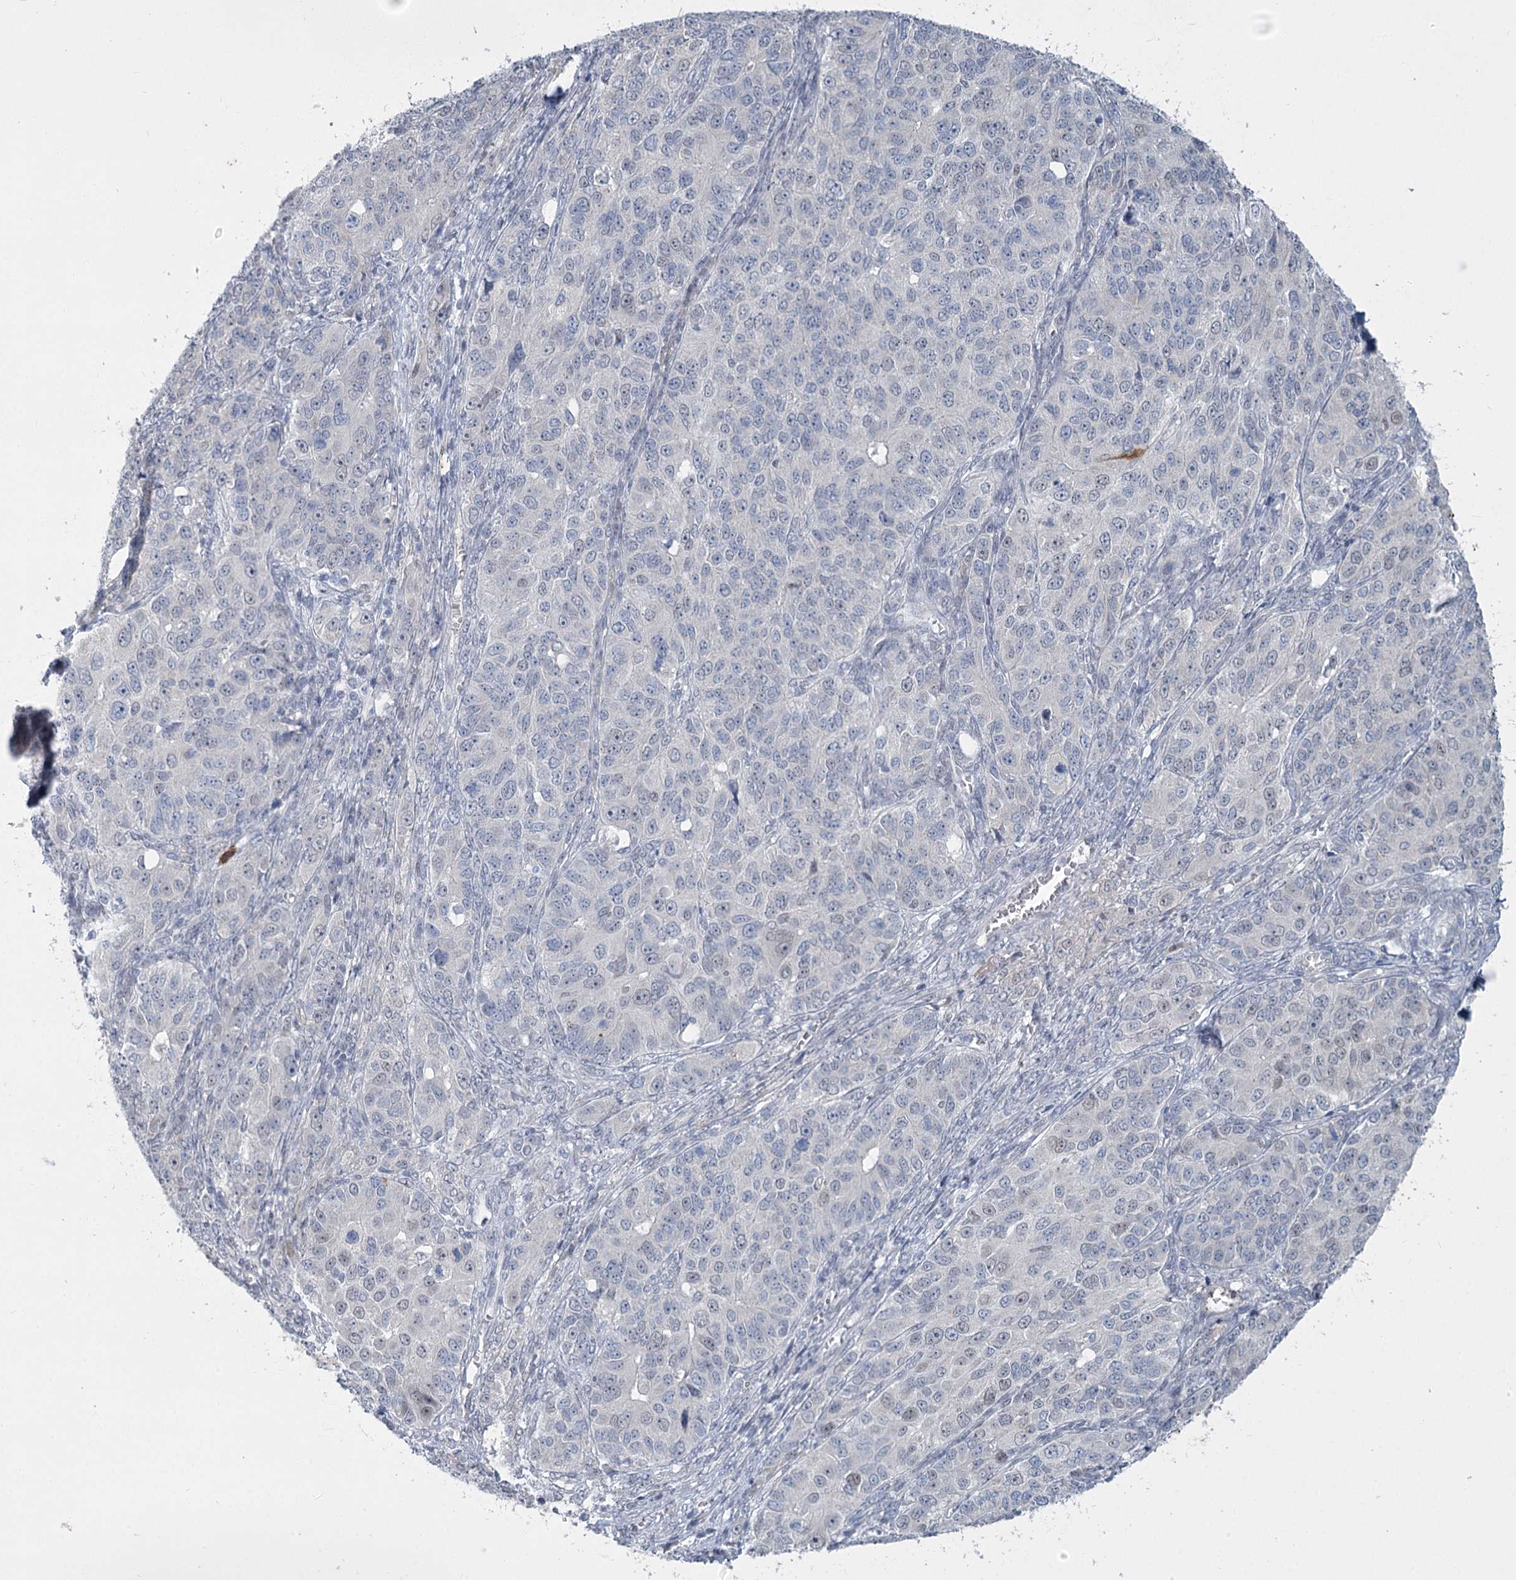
{"staining": {"intensity": "negative", "quantity": "none", "location": "none"}, "tissue": "ovarian cancer", "cell_type": "Tumor cells", "image_type": "cancer", "snomed": [{"axis": "morphology", "description": "Carcinoma, endometroid"}, {"axis": "topography", "description": "Ovary"}], "caption": "Ovarian endometroid carcinoma was stained to show a protein in brown. There is no significant expression in tumor cells.", "gene": "ABITRAM", "patient": {"sex": "female", "age": 51}}